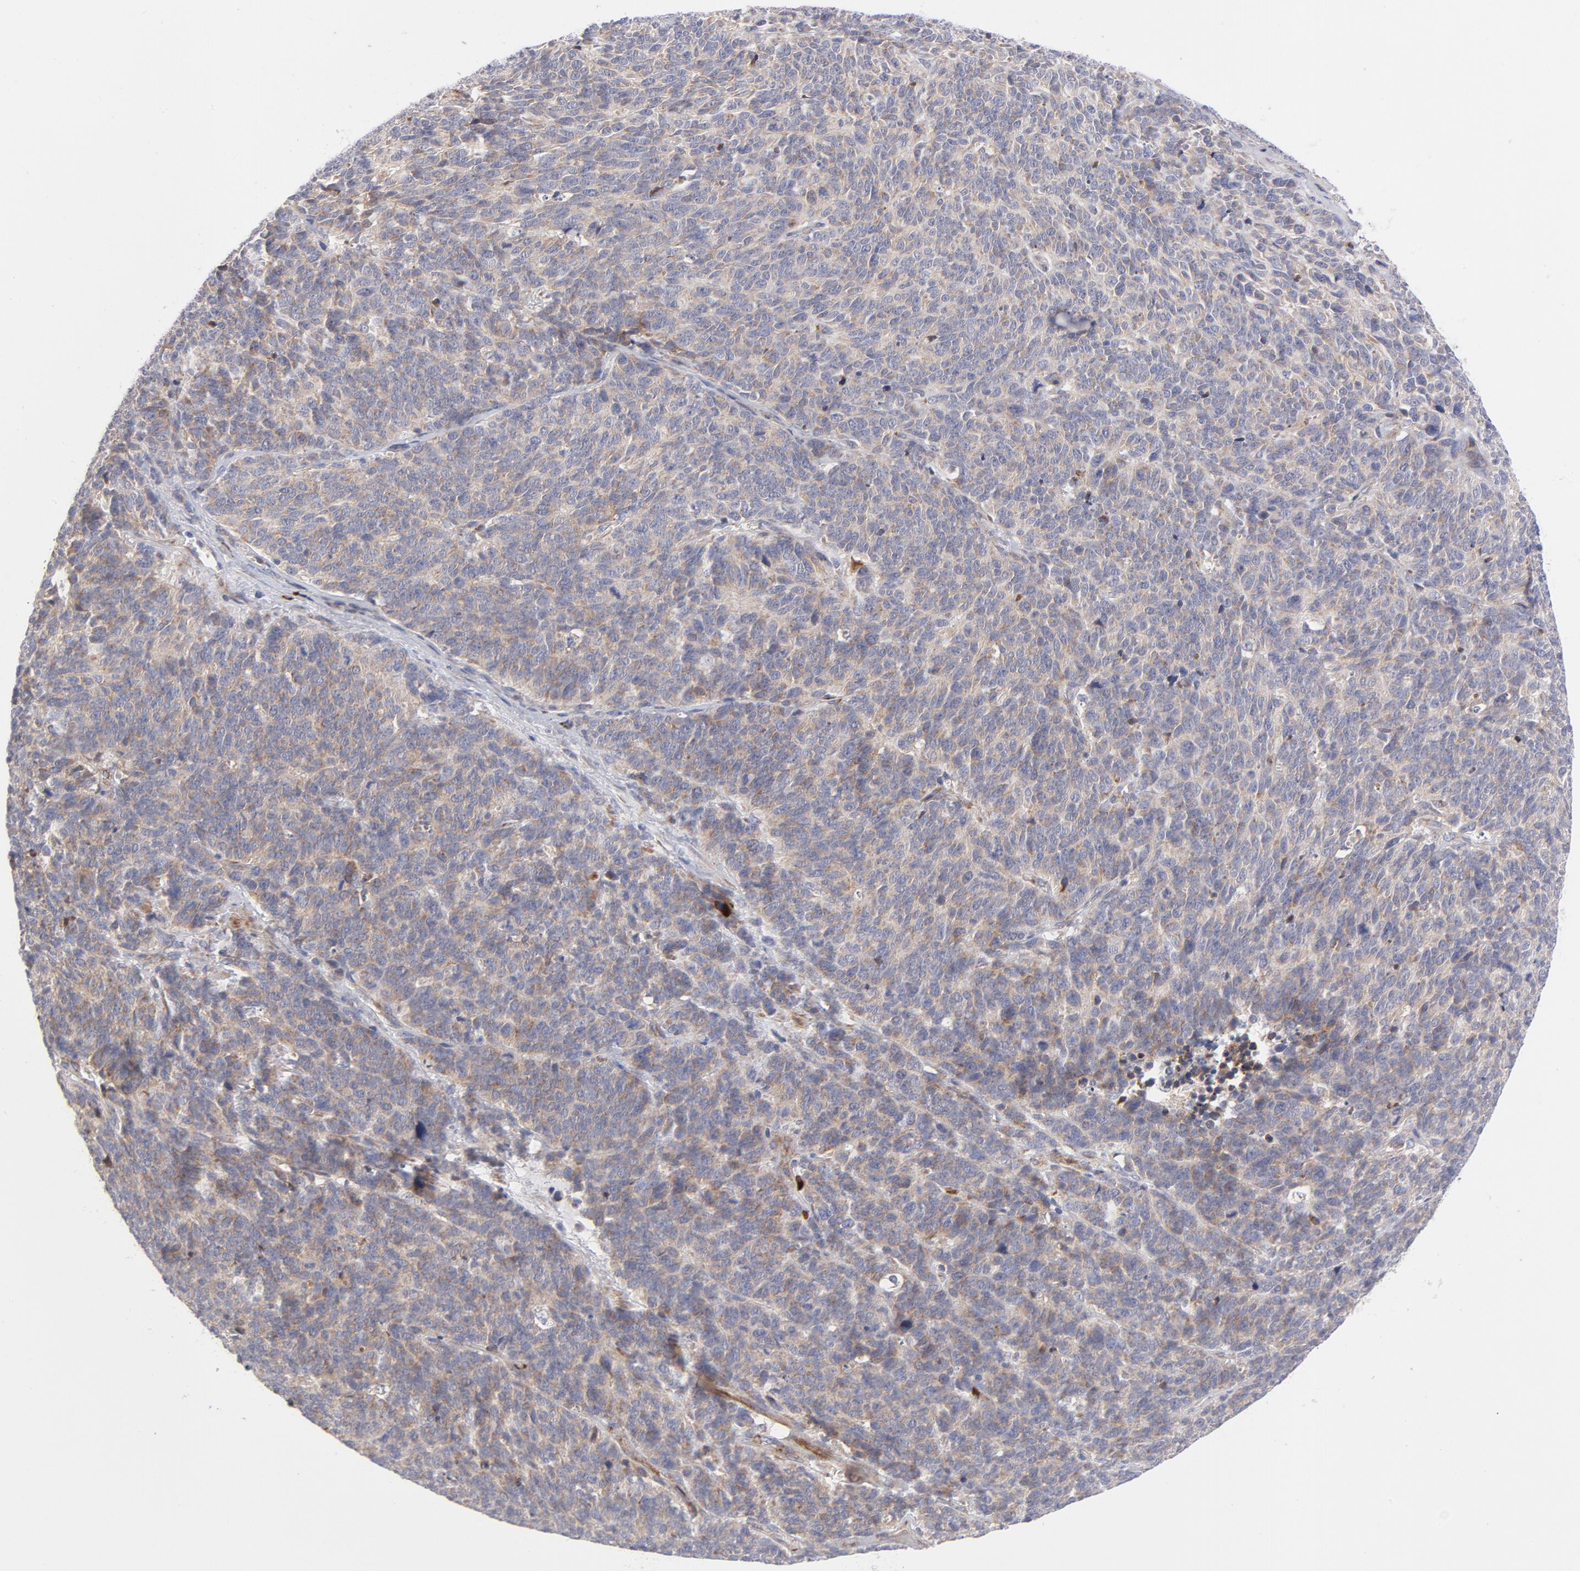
{"staining": {"intensity": "weak", "quantity": "25%-75%", "location": "cytoplasmic/membranous"}, "tissue": "lung cancer", "cell_type": "Tumor cells", "image_type": "cancer", "snomed": [{"axis": "morphology", "description": "Neoplasm, malignant, NOS"}, {"axis": "topography", "description": "Lung"}], "caption": "DAB (3,3'-diaminobenzidine) immunohistochemical staining of malignant neoplasm (lung) demonstrates weak cytoplasmic/membranous protein staining in about 25%-75% of tumor cells.", "gene": "RAPGEF3", "patient": {"sex": "female", "age": 58}}